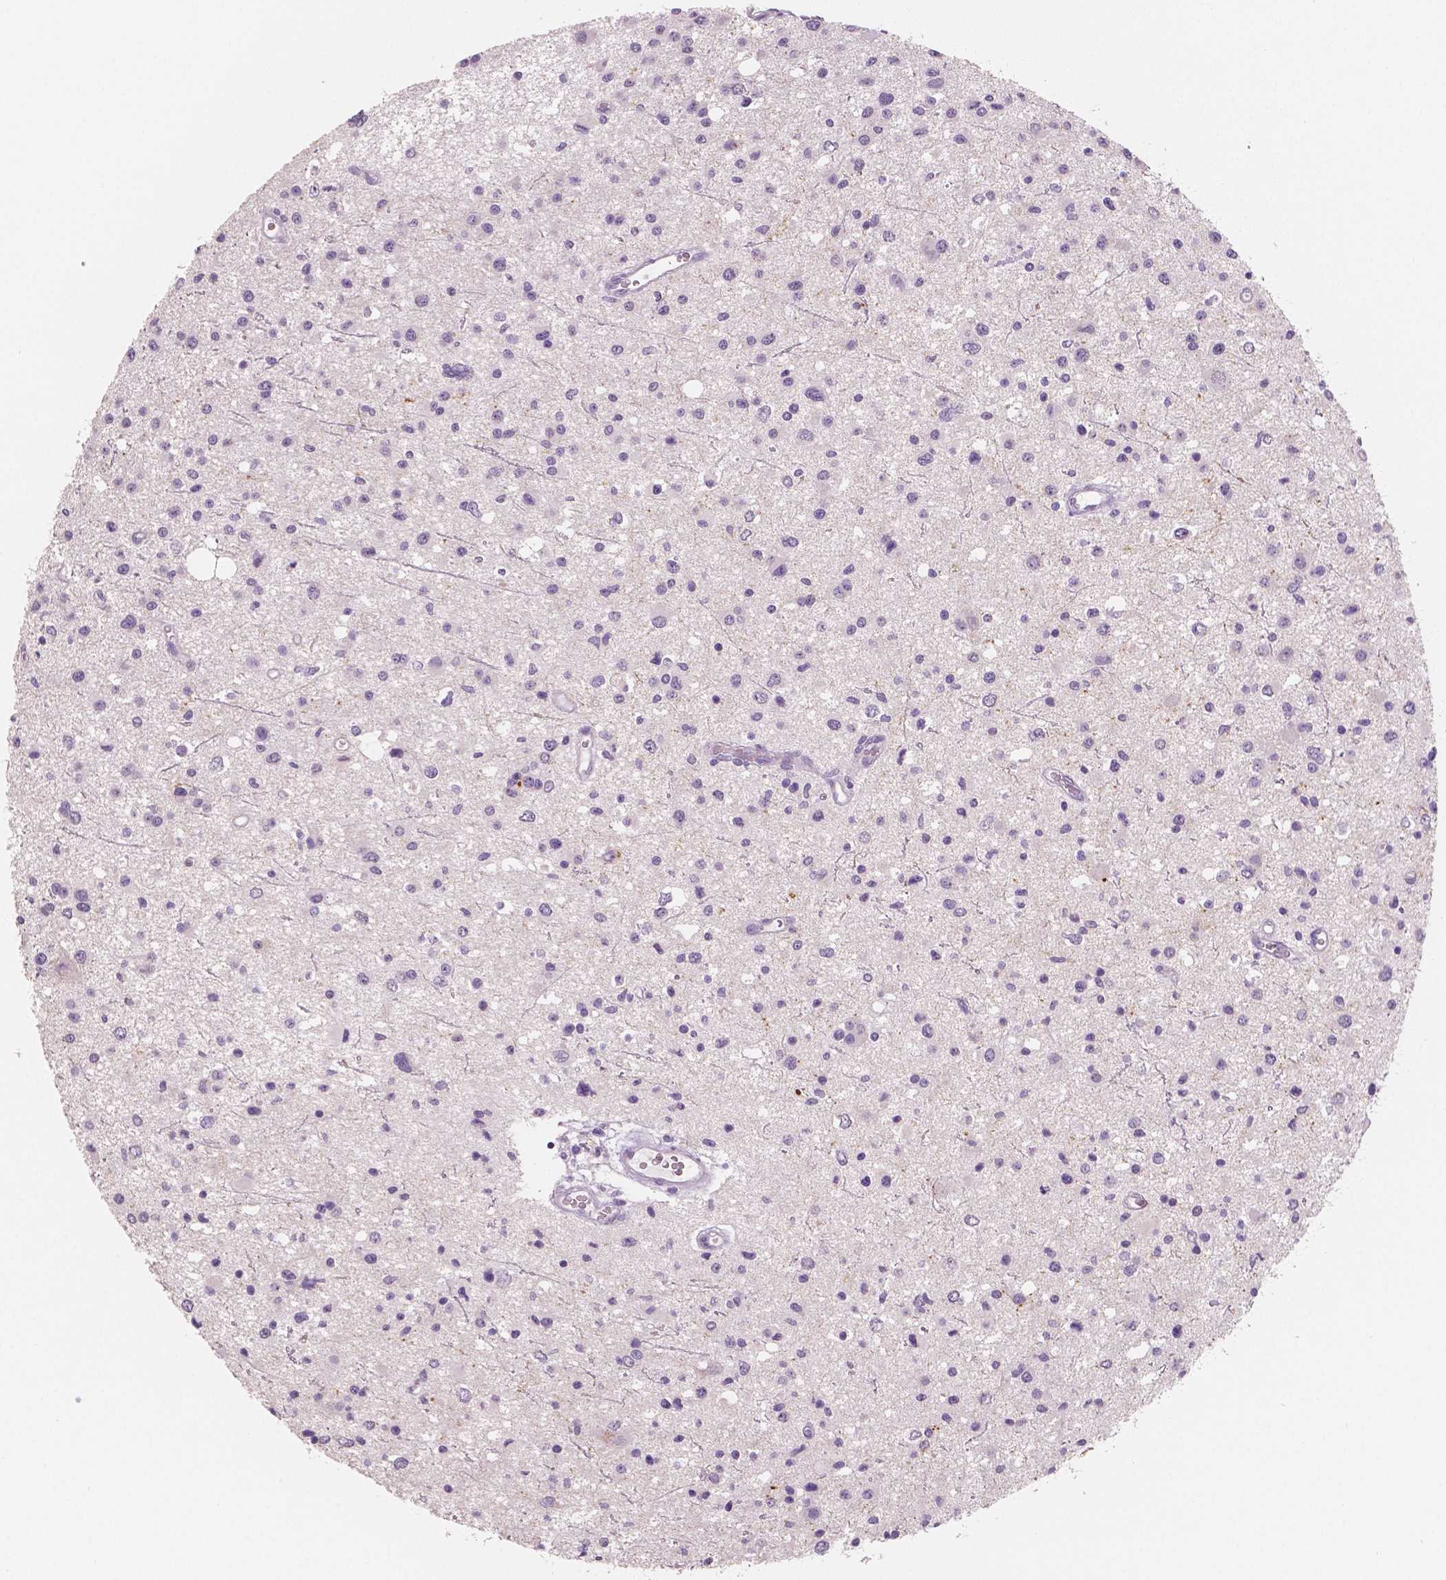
{"staining": {"intensity": "negative", "quantity": "none", "location": "none"}, "tissue": "glioma", "cell_type": "Tumor cells", "image_type": "cancer", "snomed": [{"axis": "morphology", "description": "Glioma, malignant, Low grade"}, {"axis": "topography", "description": "Brain"}], "caption": "A high-resolution micrograph shows immunohistochemistry staining of malignant glioma (low-grade), which demonstrates no significant positivity in tumor cells.", "gene": "NECAB2", "patient": {"sex": "male", "age": 43}}